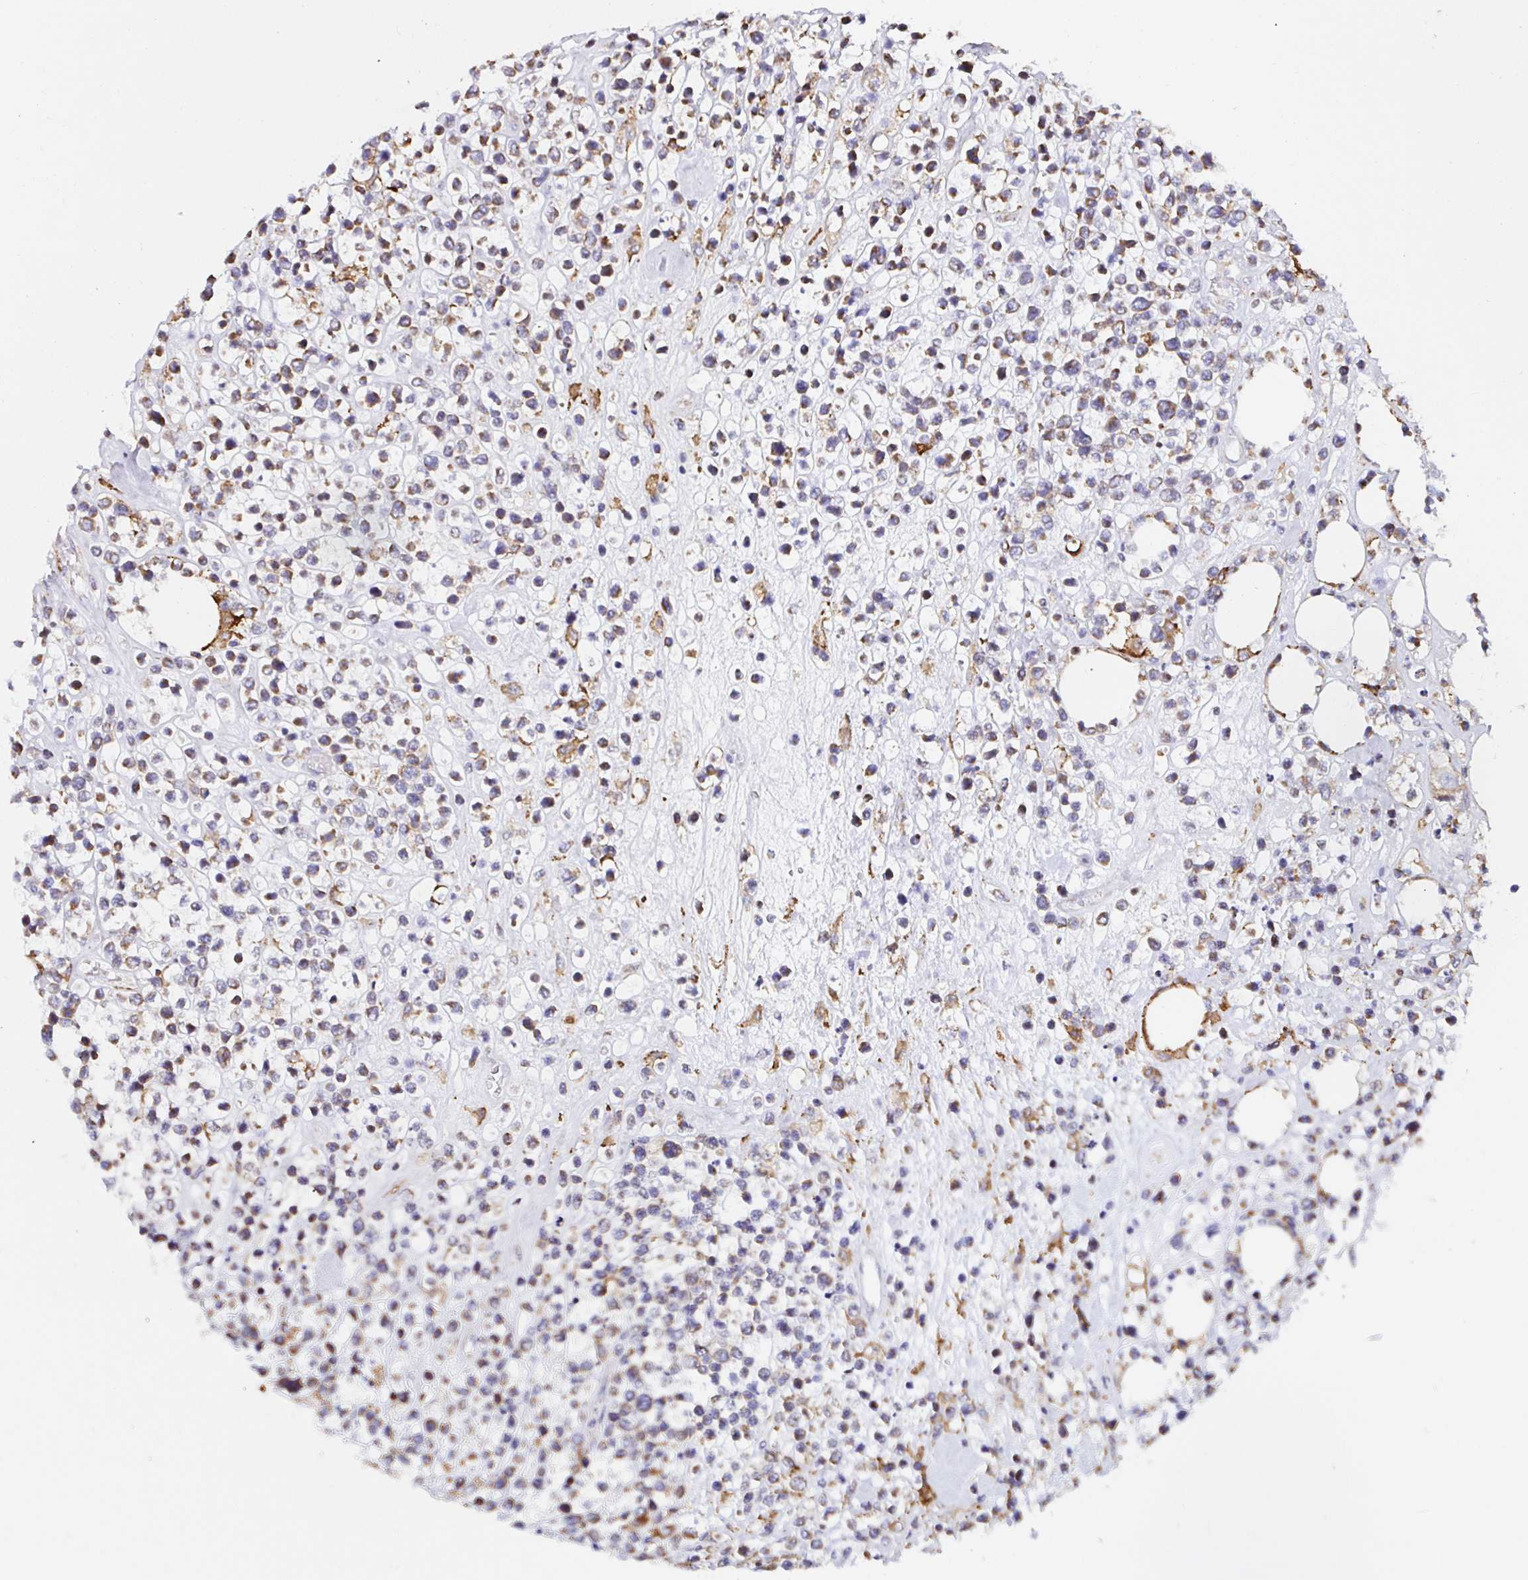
{"staining": {"intensity": "moderate", "quantity": "<25%", "location": "cytoplasmic/membranous"}, "tissue": "lymphoma", "cell_type": "Tumor cells", "image_type": "cancer", "snomed": [{"axis": "morphology", "description": "Malignant lymphoma, non-Hodgkin's type, Low grade"}, {"axis": "topography", "description": "Lymph node"}], "caption": "Immunohistochemical staining of malignant lymphoma, non-Hodgkin's type (low-grade) reveals low levels of moderate cytoplasmic/membranous expression in about <25% of tumor cells.", "gene": "MSR1", "patient": {"sex": "male", "age": 60}}